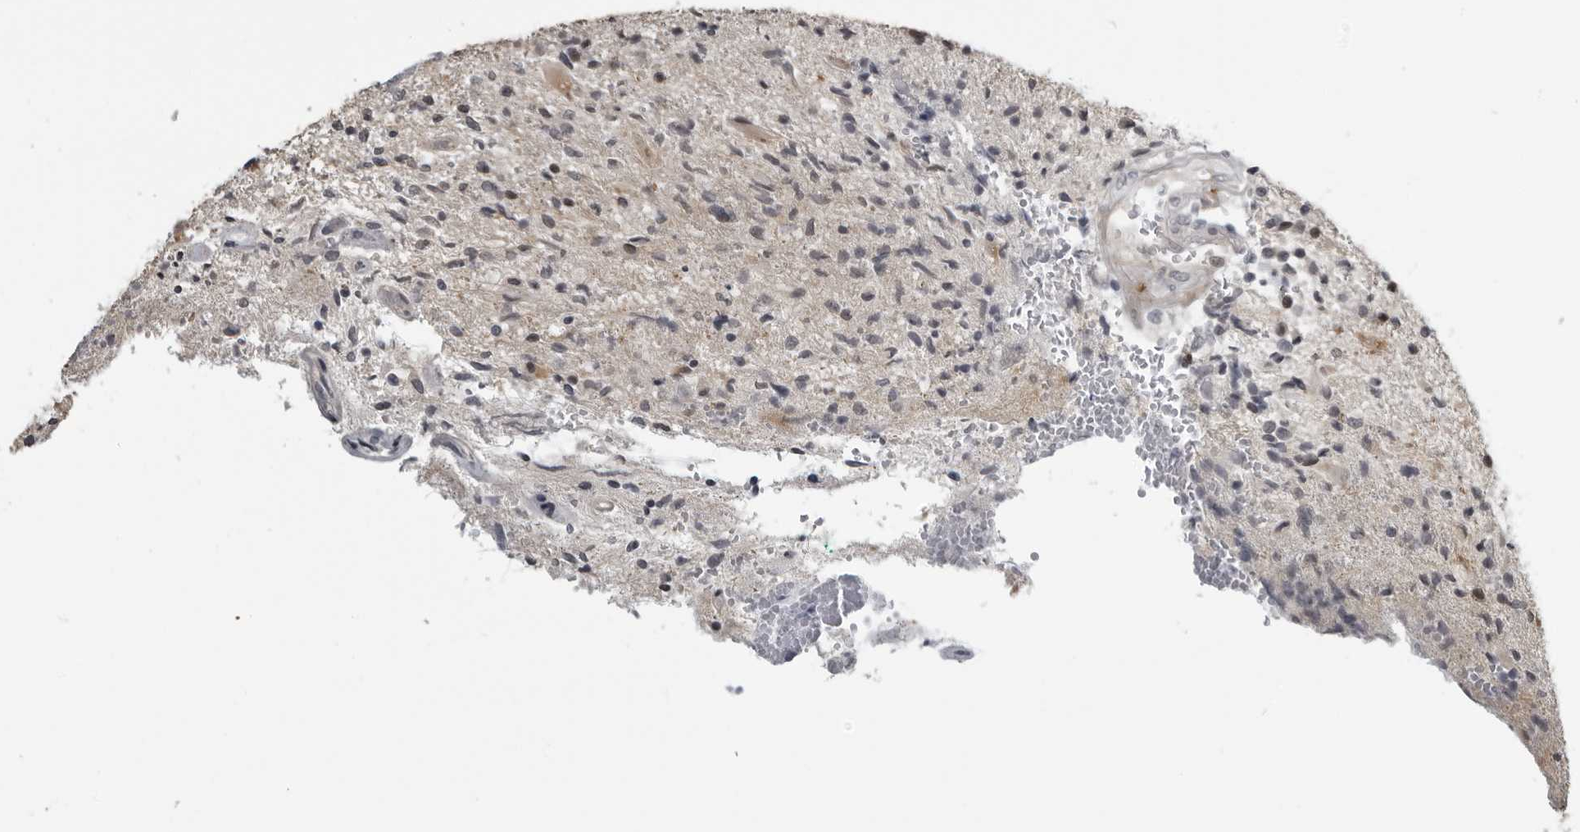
{"staining": {"intensity": "negative", "quantity": "none", "location": "none"}, "tissue": "glioma", "cell_type": "Tumor cells", "image_type": "cancer", "snomed": [{"axis": "morphology", "description": "Glioma, malignant, High grade"}, {"axis": "topography", "description": "Brain"}], "caption": "Immunohistochemical staining of human malignant glioma (high-grade) displays no significant expression in tumor cells. (Stains: DAB immunohistochemistry with hematoxylin counter stain, Microscopy: brightfield microscopy at high magnification).", "gene": "PRRX2", "patient": {"sex": "male", "age": 72}}